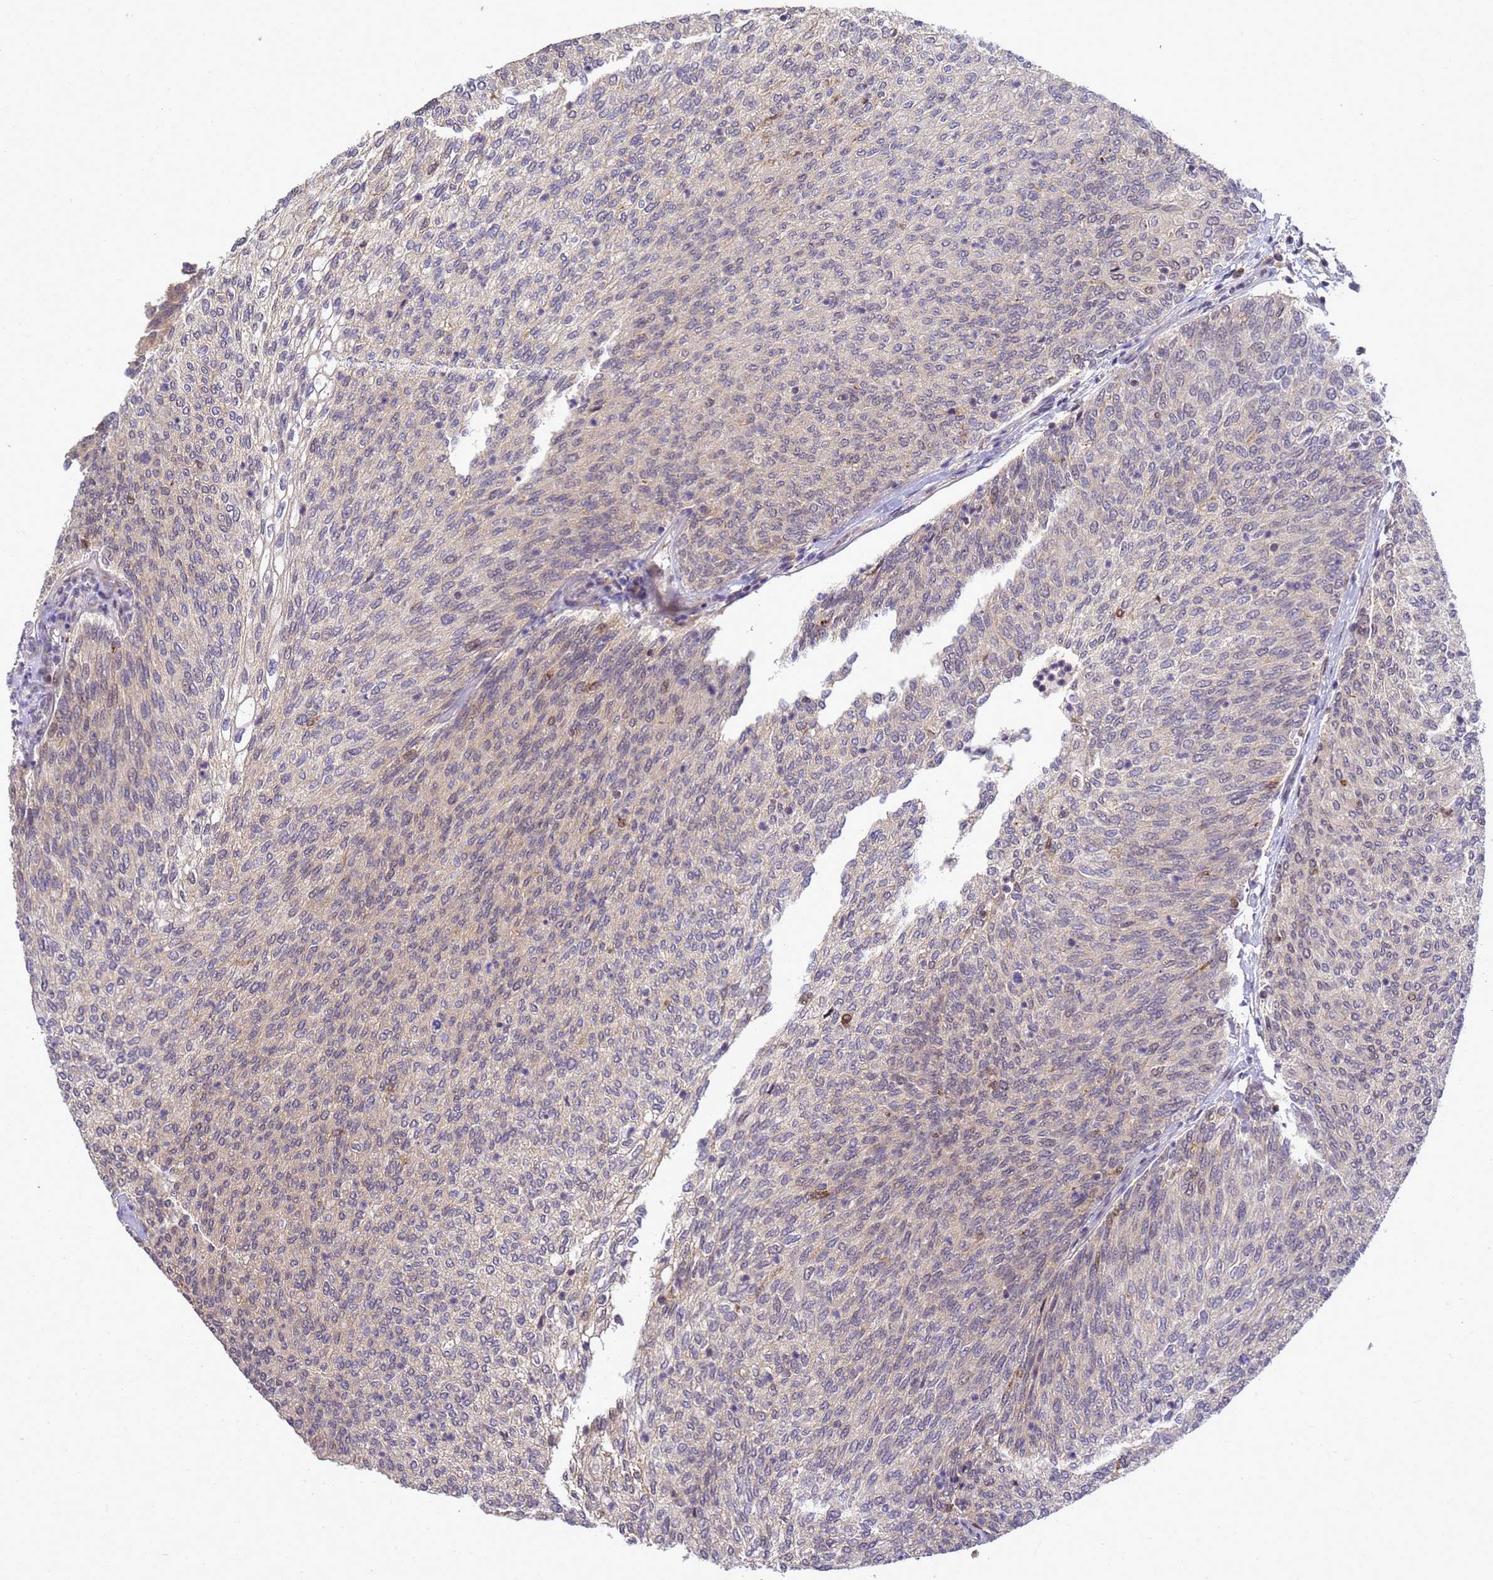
{"staining": {"intensity": "weak", "quantity": "25%-75%", "location": "cytoplasmic/membranous"}, "tissue": "urothelial cancer", "cell_type": "Tumor cells", "image_type": "cancer", "snomed": [{"axis": "morphology", "description": "Urothelial carcinoma, Low grade"}, {"axis": "topography", "description": "Urinary bladder"}], "caption": "Tumor cells reveal low levels of weak cytoplasmic/membranous positivity in approximately 25%-75% of cells in urothelial cancer.", "gene": "TMEM74B", "patient": {"sex": "female", "age": 79}}